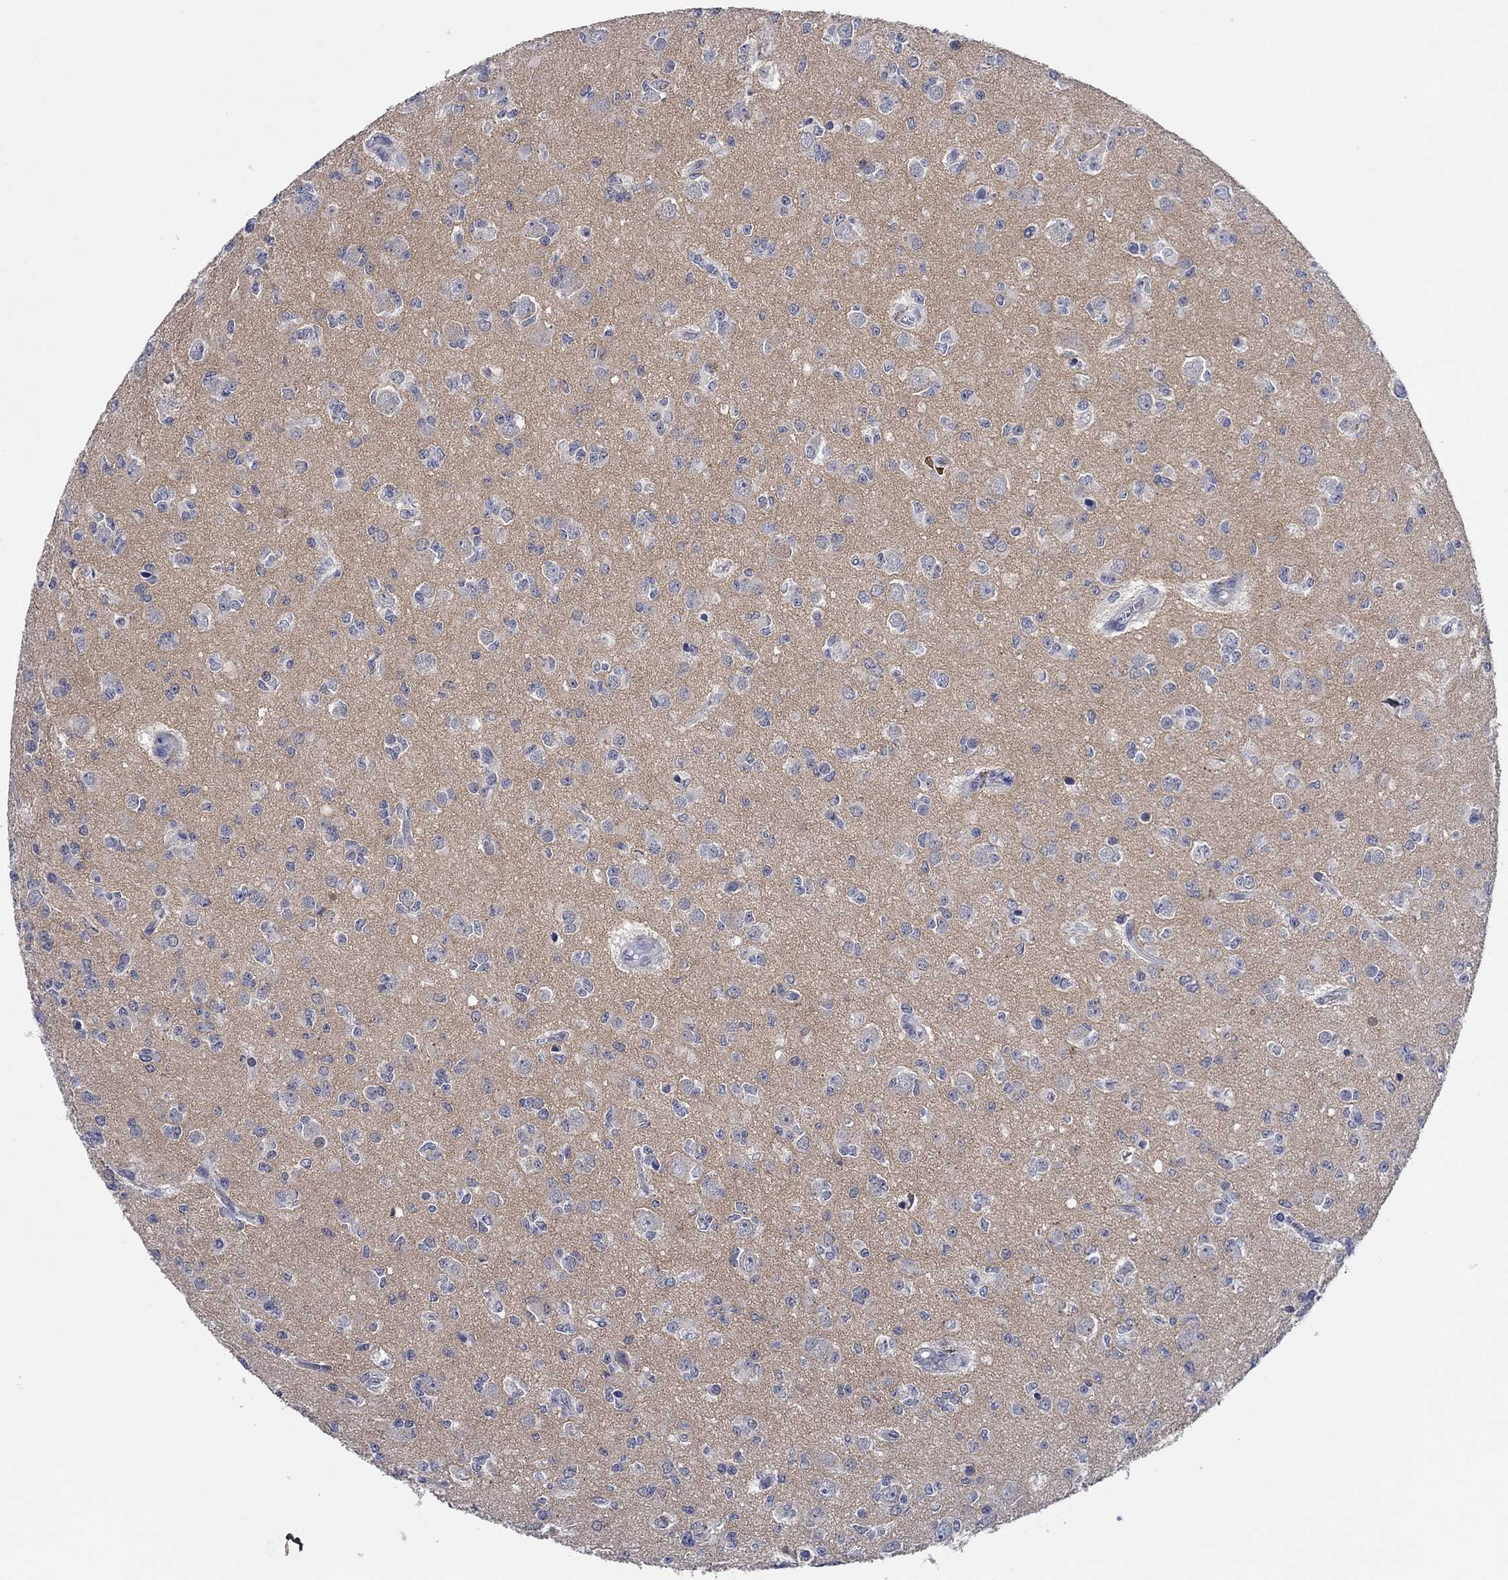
{"staining": {"intensity": "negative", "quantity": "none", "location": "none"}, "tissue": "glioma", "cell_type": "Tumor cells", "image_type": "cancer", "snomed": [{"axis": "morphology", "description": "Glioma, malignant, Low grade"}, {"axis": "topography", "description": "Brain"}], "caption": "Immunohistochemistry photomicrograph of neoplastic tissue: malignant glioma (low-grade) stained with DAB demonstrates no significant protein staining in tumor cells. (DAB IHC visualized using brightfield microscopy, high magnification).", "gene": "PRRT3", "patient": {"sex": "female", "age": 45}}